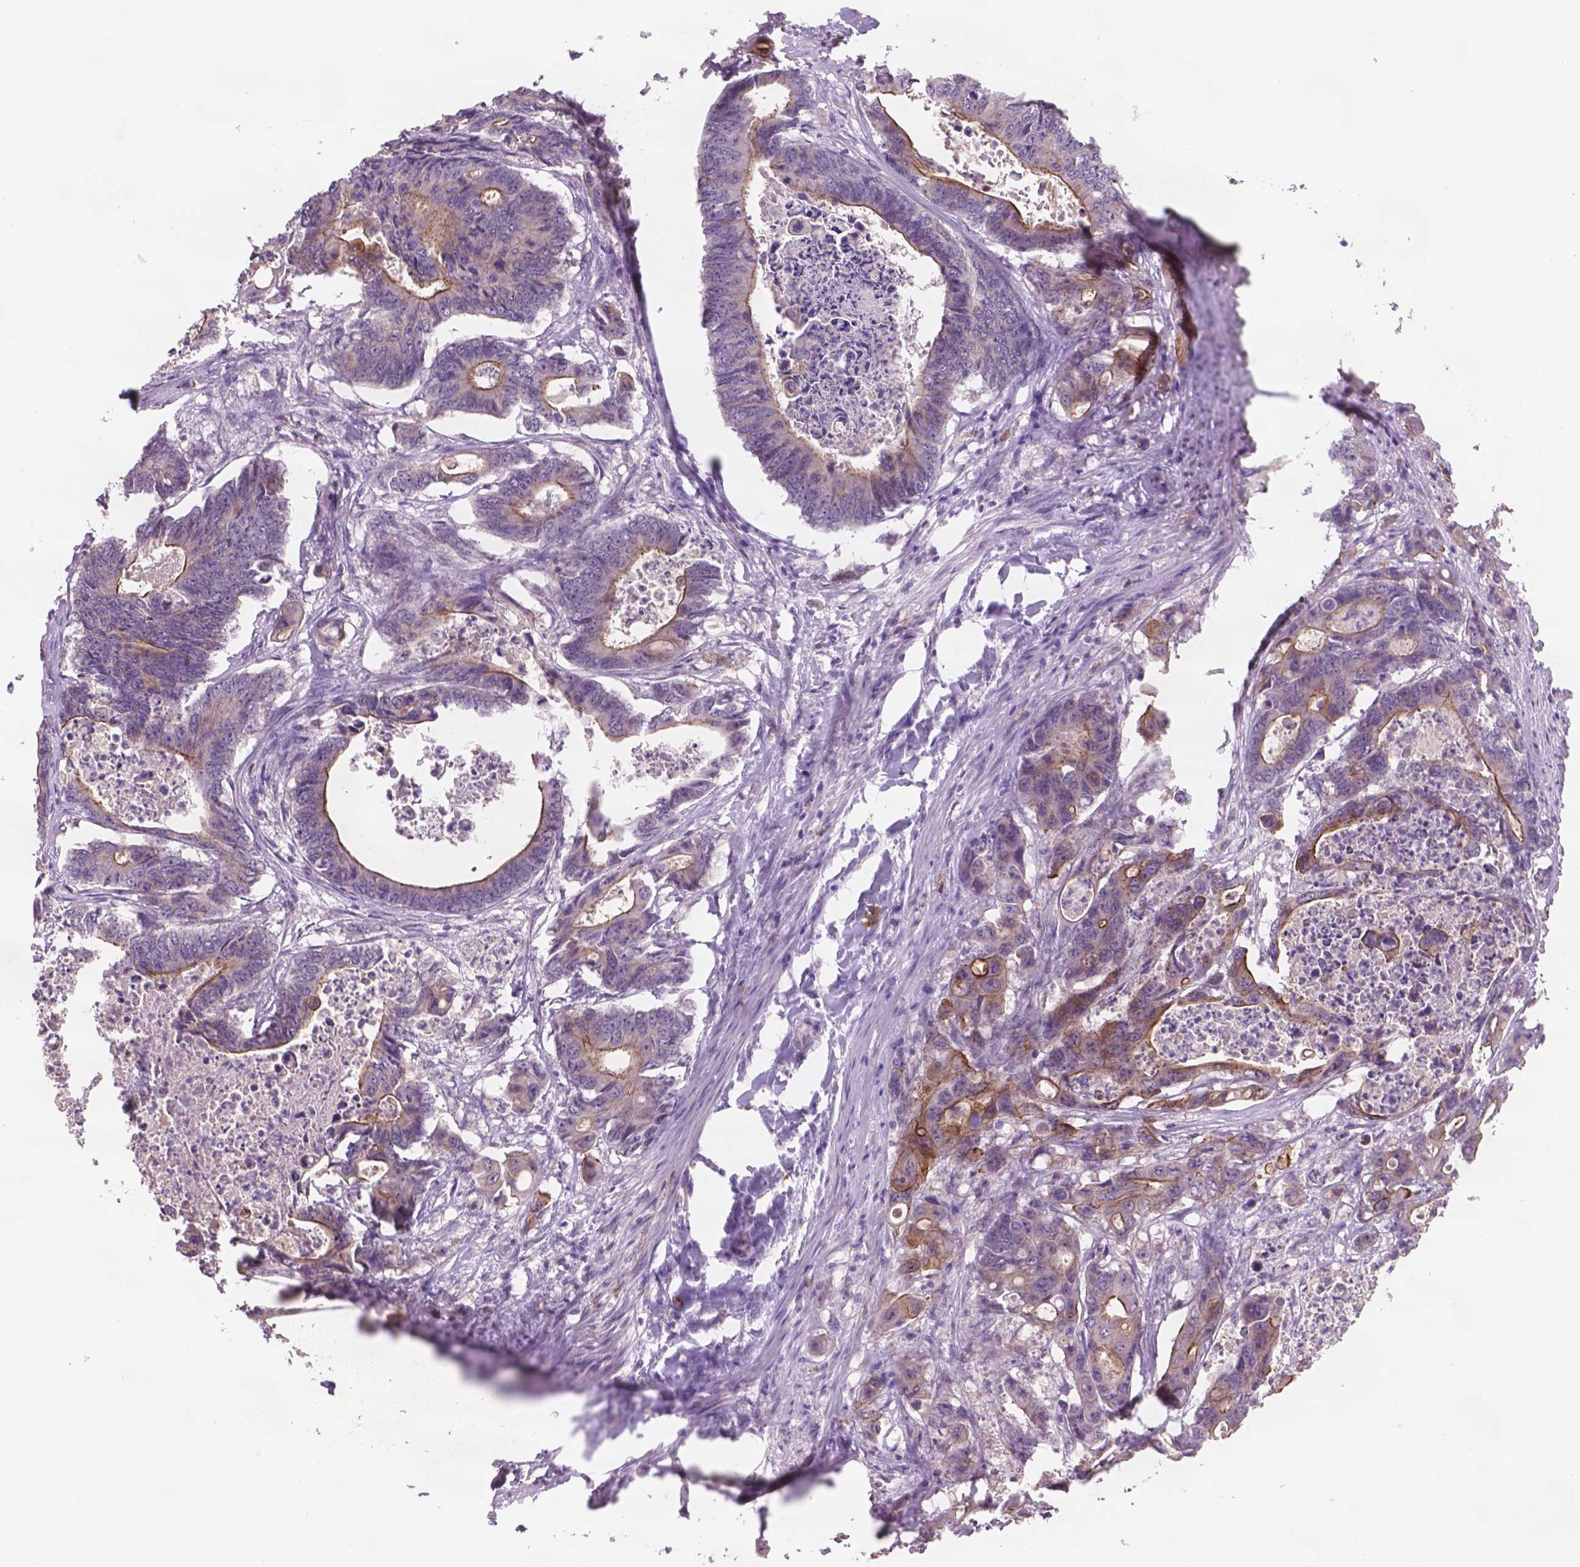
{"staining": {"intensity": "moderate", "quantity": "<25%", "location": "cytoplasmic/membranous"}, "tissue": "colorectal cancer", "cell_type": "Tumor cells", "image_type": "cancer", "snomed": [{"axis": "morphology", "description": "Adenocarcinoma, NOS"}, {"axis": "topography", "description": "Rectum"}], "caption": "Immunohistochemical staining of human colorectal adenocarcinoma demonstrates low levels of moderate cytoplasmic/membranous protein positivity in approximately <25% of tumor cells. (Brightfield microscopy of DAB IHC at high magnification).", "gene": "GXYLT2", "patient": {"sex": "male", "age": 54}}